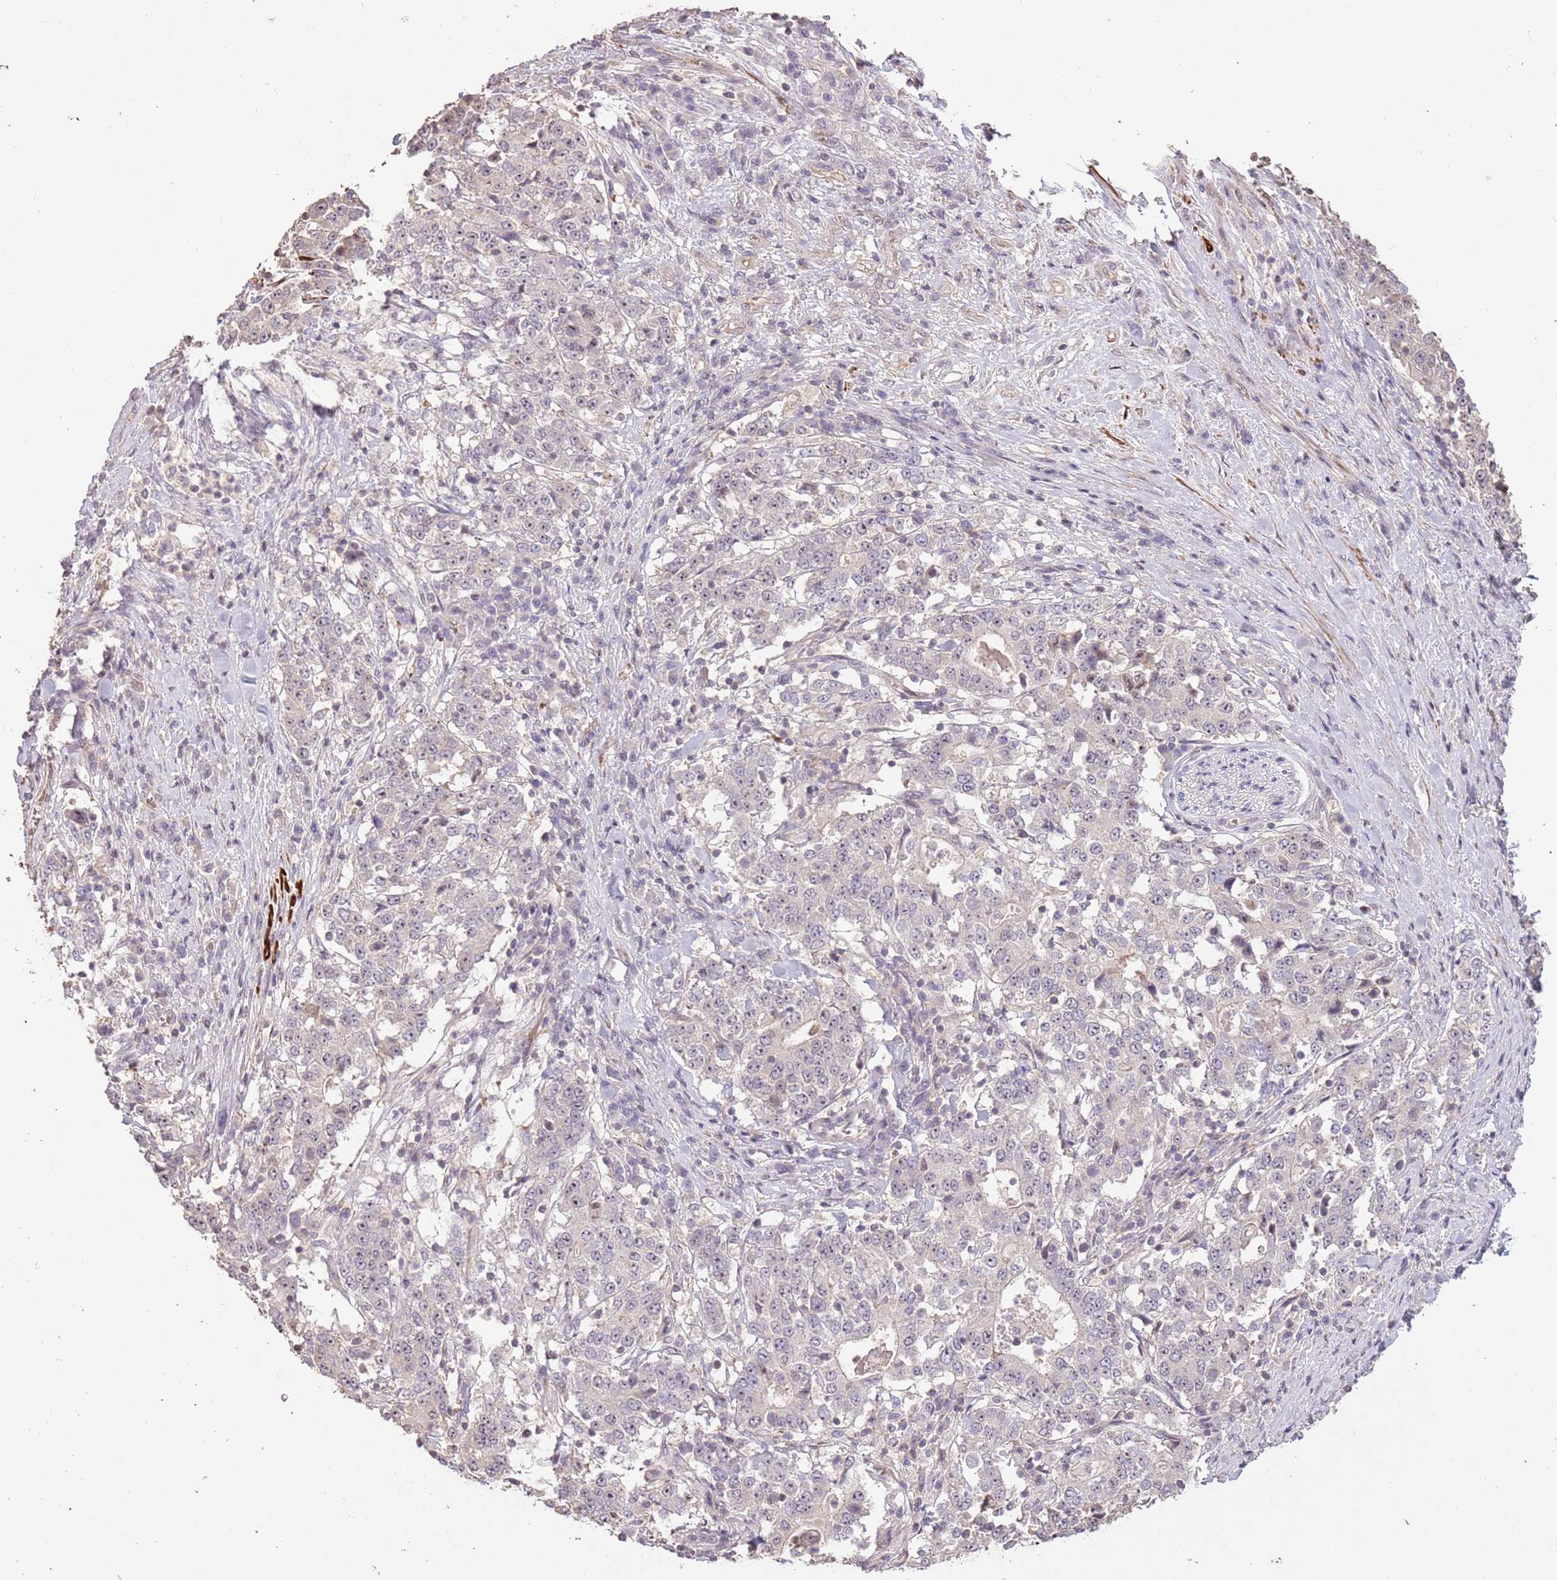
{"staining": {"intensity": "weak", "quantity": "<25%", "location": "nuclear"}, "tissue": "stomach cancer", "cell_type": "Tumor cells", "image_type": "cancer", "snomed": [{"axis": "morphology", "description": "Adenocarcinoma, NOS"}, {"axis": "topography", "description": "Stomach"}], "caption": "Human stomach cancer (adenocarcinoma) stained for a protein using immunohistochemistry demonstrates no expression in tumor cells.", "gene": "ADTRP", "patient": {"sex": "male", "age": 59}}